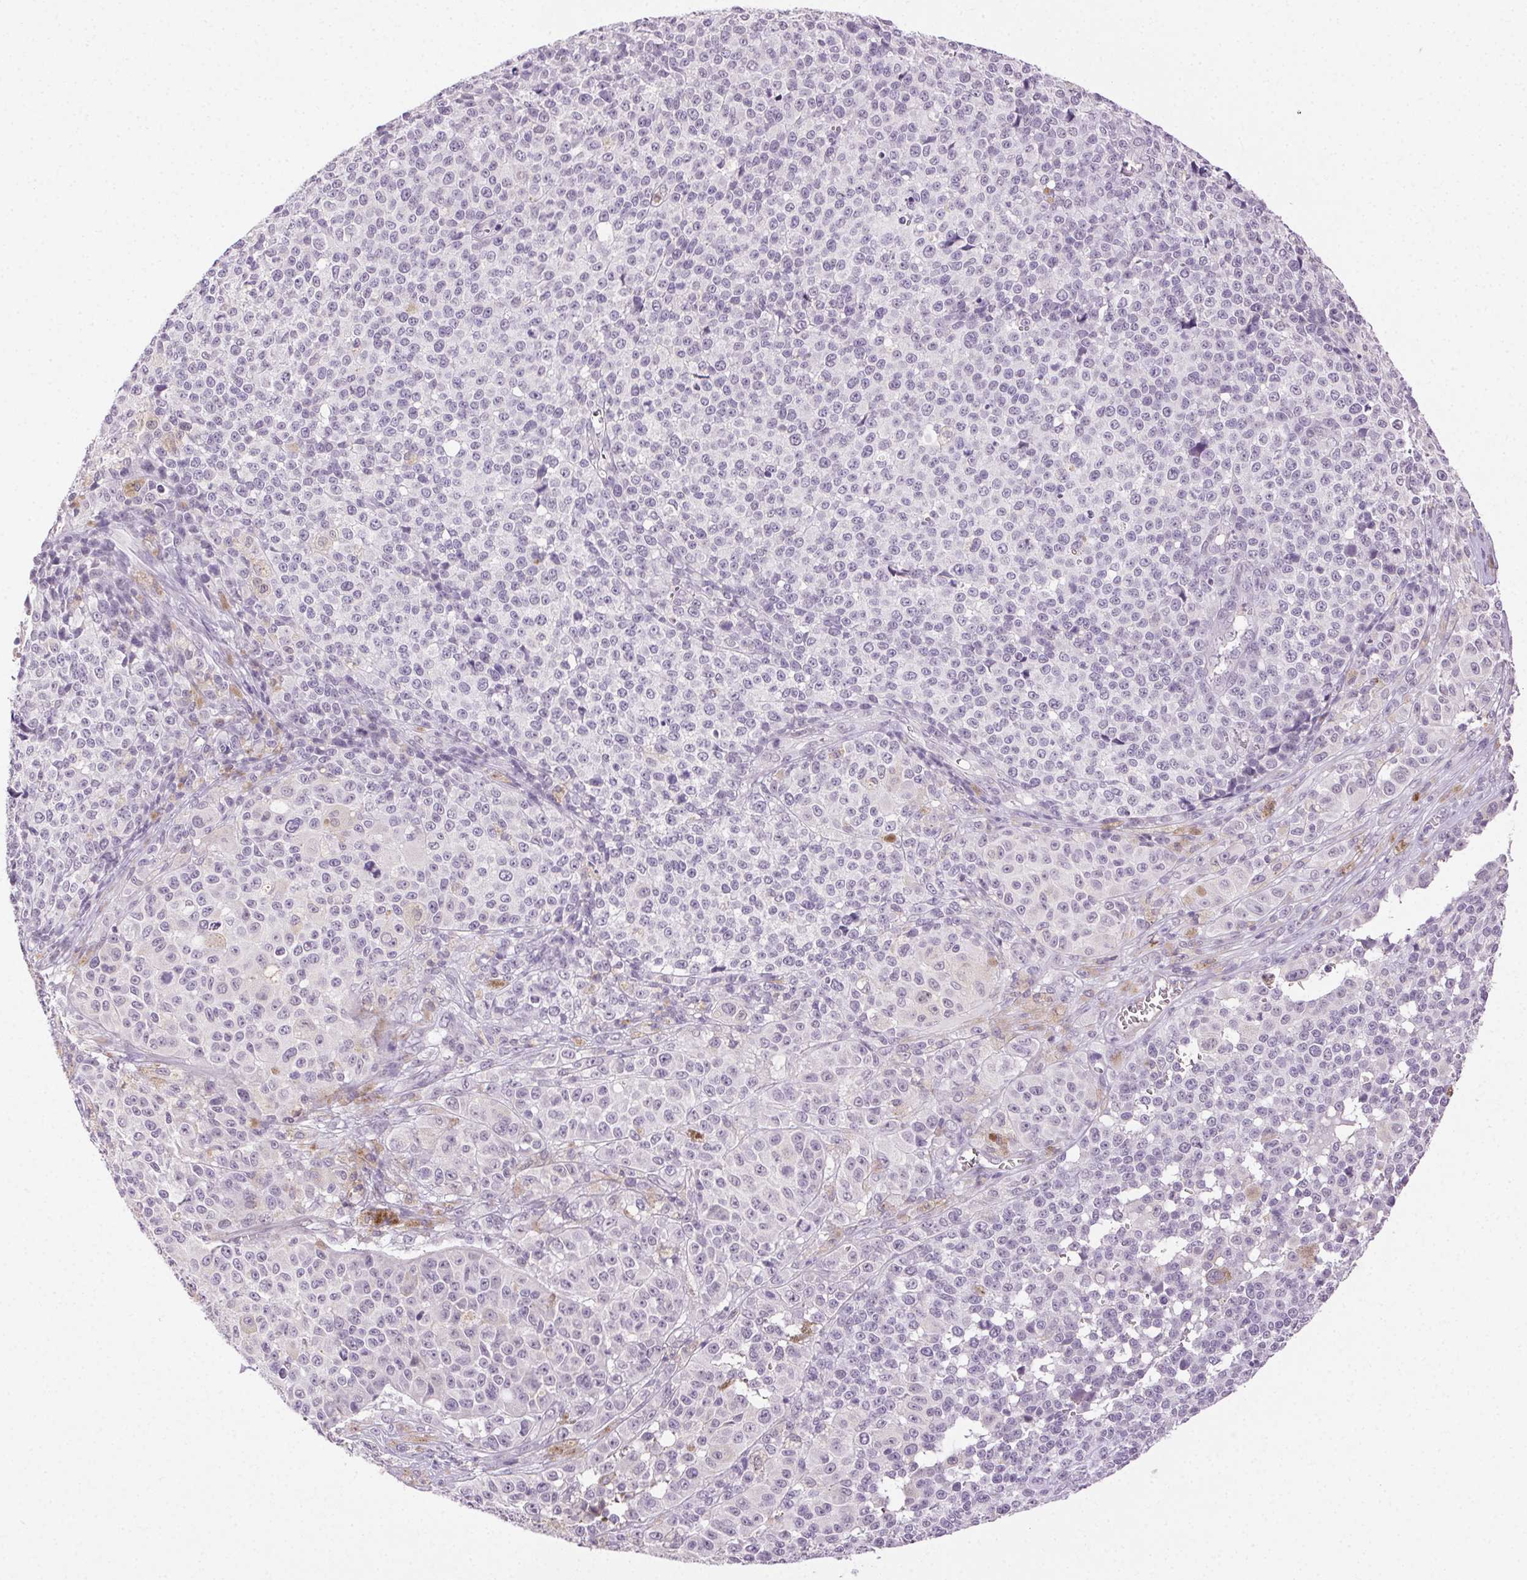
{"staining": {"intensity": "negative", "quantity": "none", "location": "none"}, "tissue": "melanoma", "cell_type": "Tumor cells", "image_type": "cancer", "snomed": [{"axis": "morphology", "description": "Malignant melanoma, NOS"}, {"axis": "topography", "description": "Skin"}], "caption": "IHC of human melanoma displays no expression in tumor cells. (Stains: DAB (3,3'-diaminobenzidine) immunohistochemistry (IHC) with hematoxylin counter stain, Microscopy: brightfield microscopy at high magnification).", "gene": "CLDN10", "patient": {"sex": "female", "age": 58}}